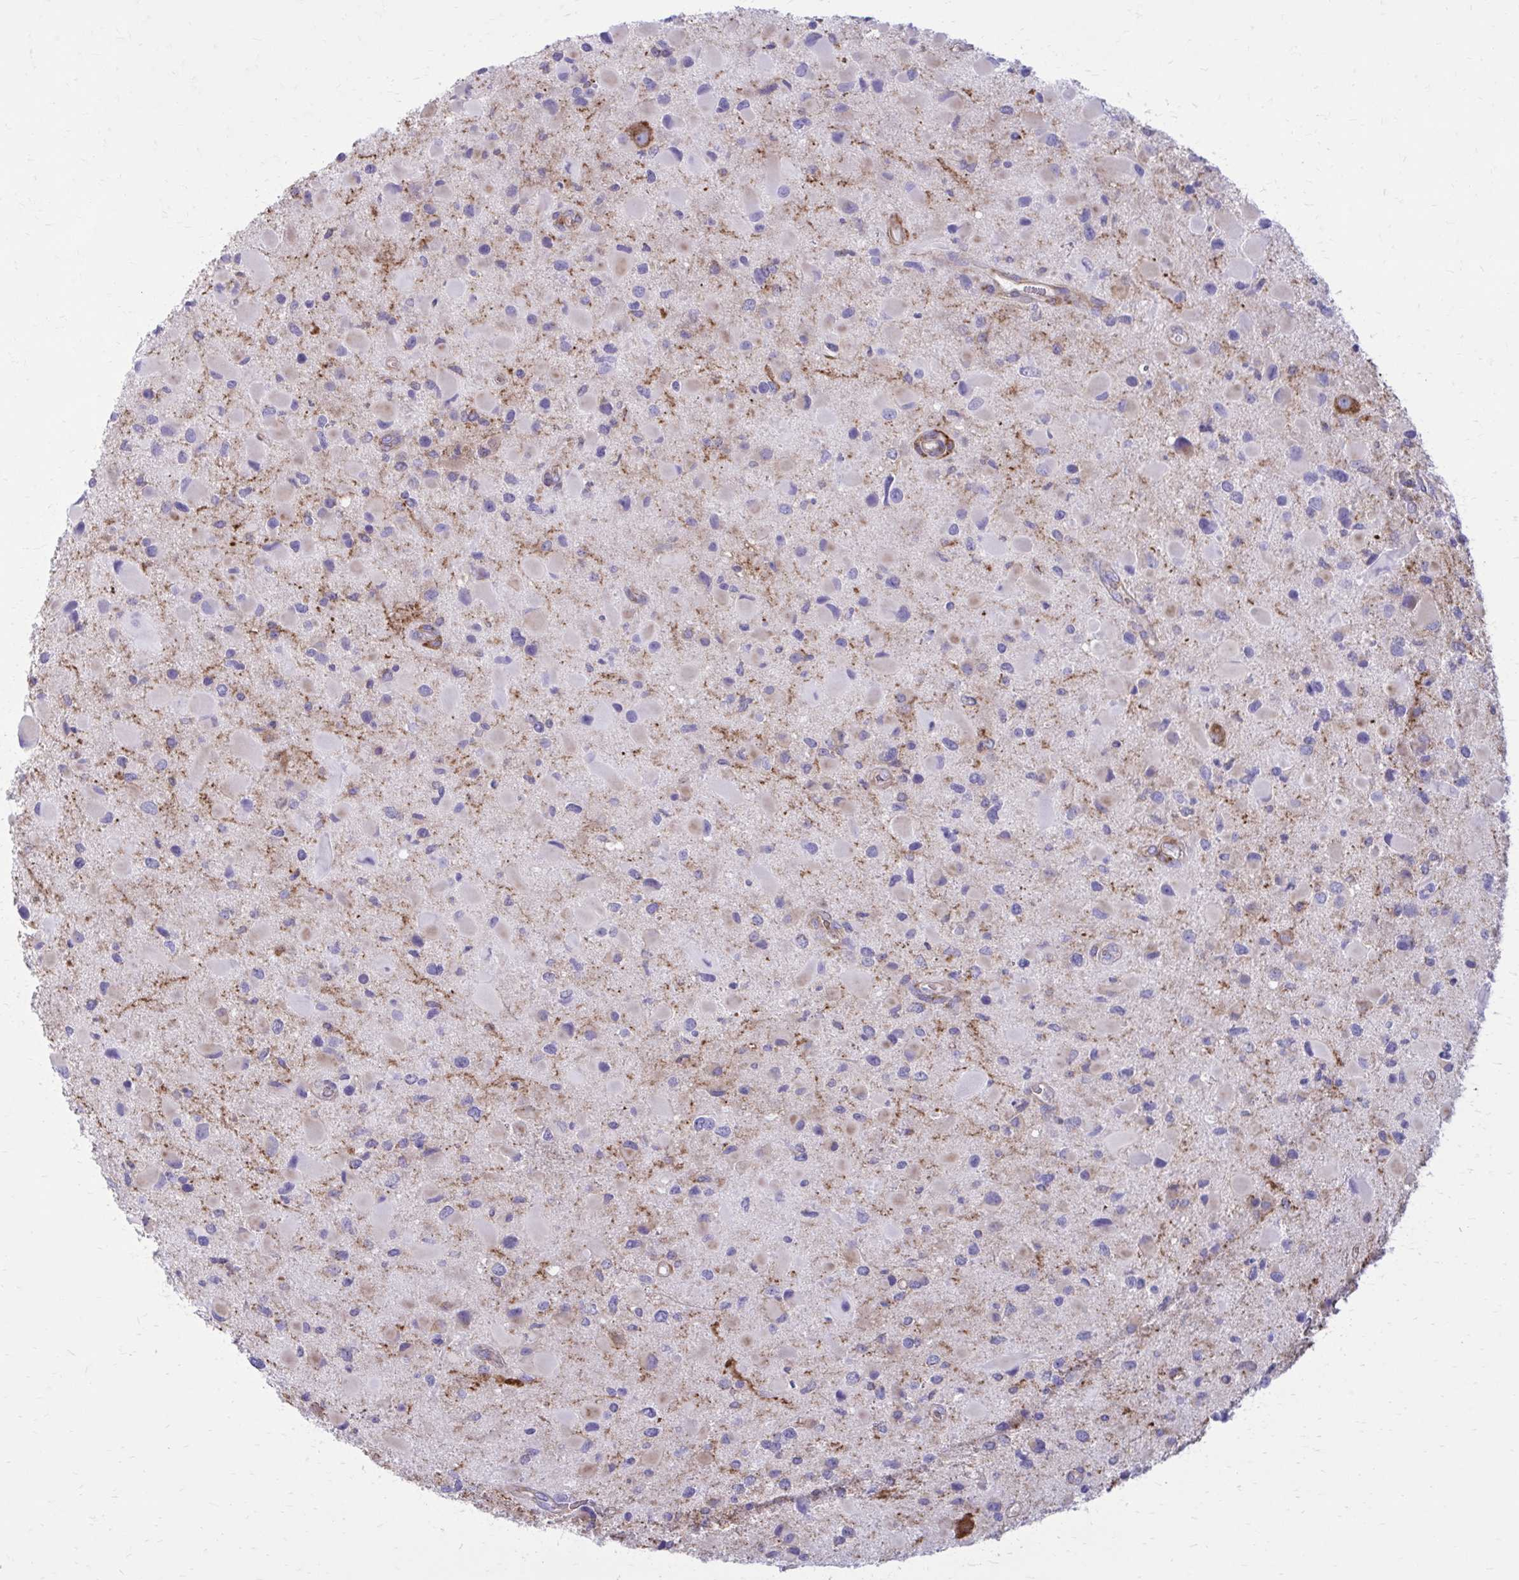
{"staining": {"intensity": "negative", "quantity": "none", "location": "none"}, "tissue": "glioma", "cell_type": "Tumor cells", "image_type": "cancer", "snomed": [{"axis": "morphology", "description": "Glioma, malignant, Low grade"}, {"axis": "topography", "description": "Brain"}], "caption": "DAB (3,3'-diaminobenzidine) immunohistochemical staining of glioma displays no significant staining in tumor cells.", "gene": "CLTA", "patient": {"sex": "female", "age": 32}}